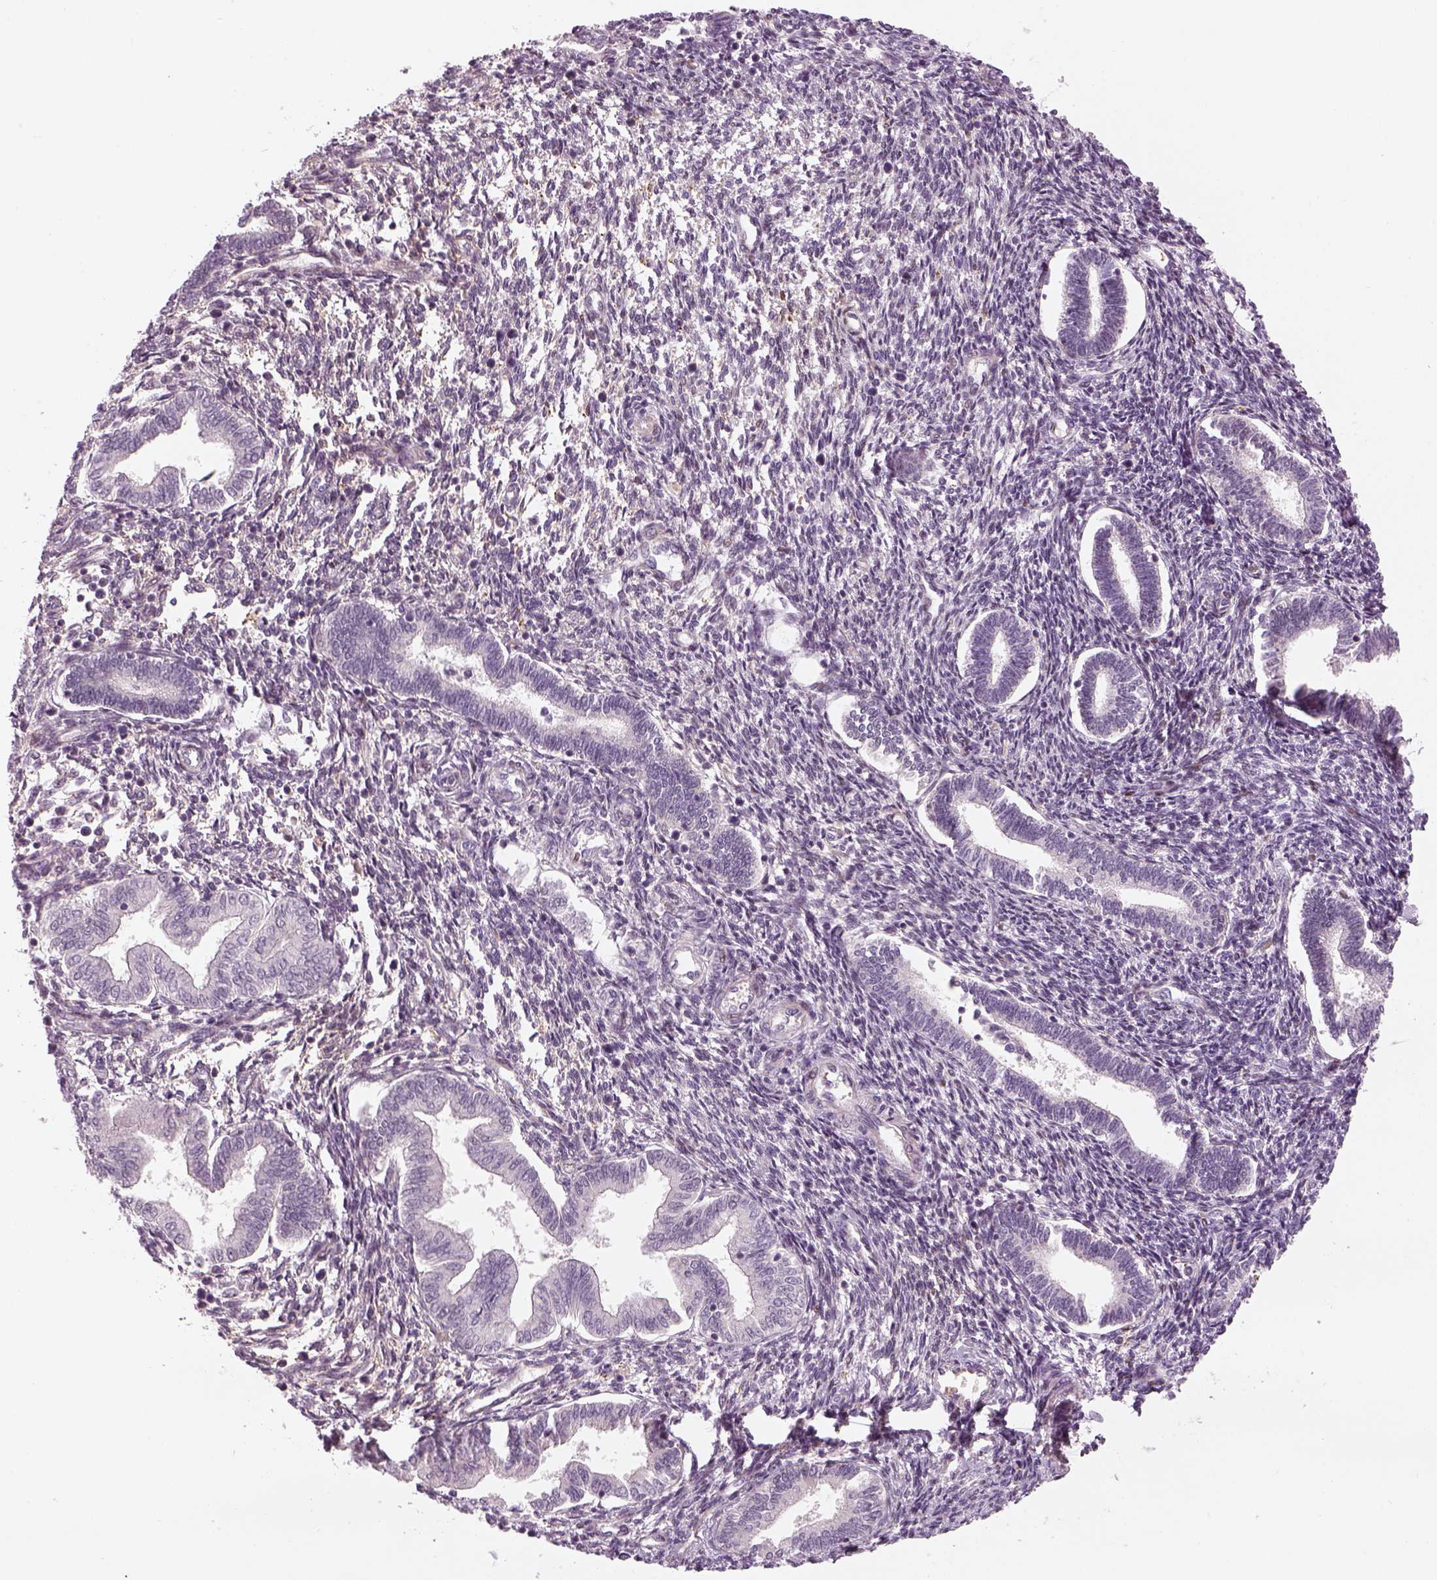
{"staining": {"intensity": "negative", "quantity": "none", "location": "none"}, "tissue": "endometrium", "cell_type": "Cells in endometrial stroma", "image_type": "normal", "snomed": [{"axis": "morphology", "description": "Normal tissue, NOS"}, {"axis": "topography", "description": "Endometrium"}], "caption": "A micrograph of endometrium stained for a protein displays no brown staining in cells in endometrial stroma.", "gene": "PABPC1L2A", "patient": {"sex": "female", "age": 42}}